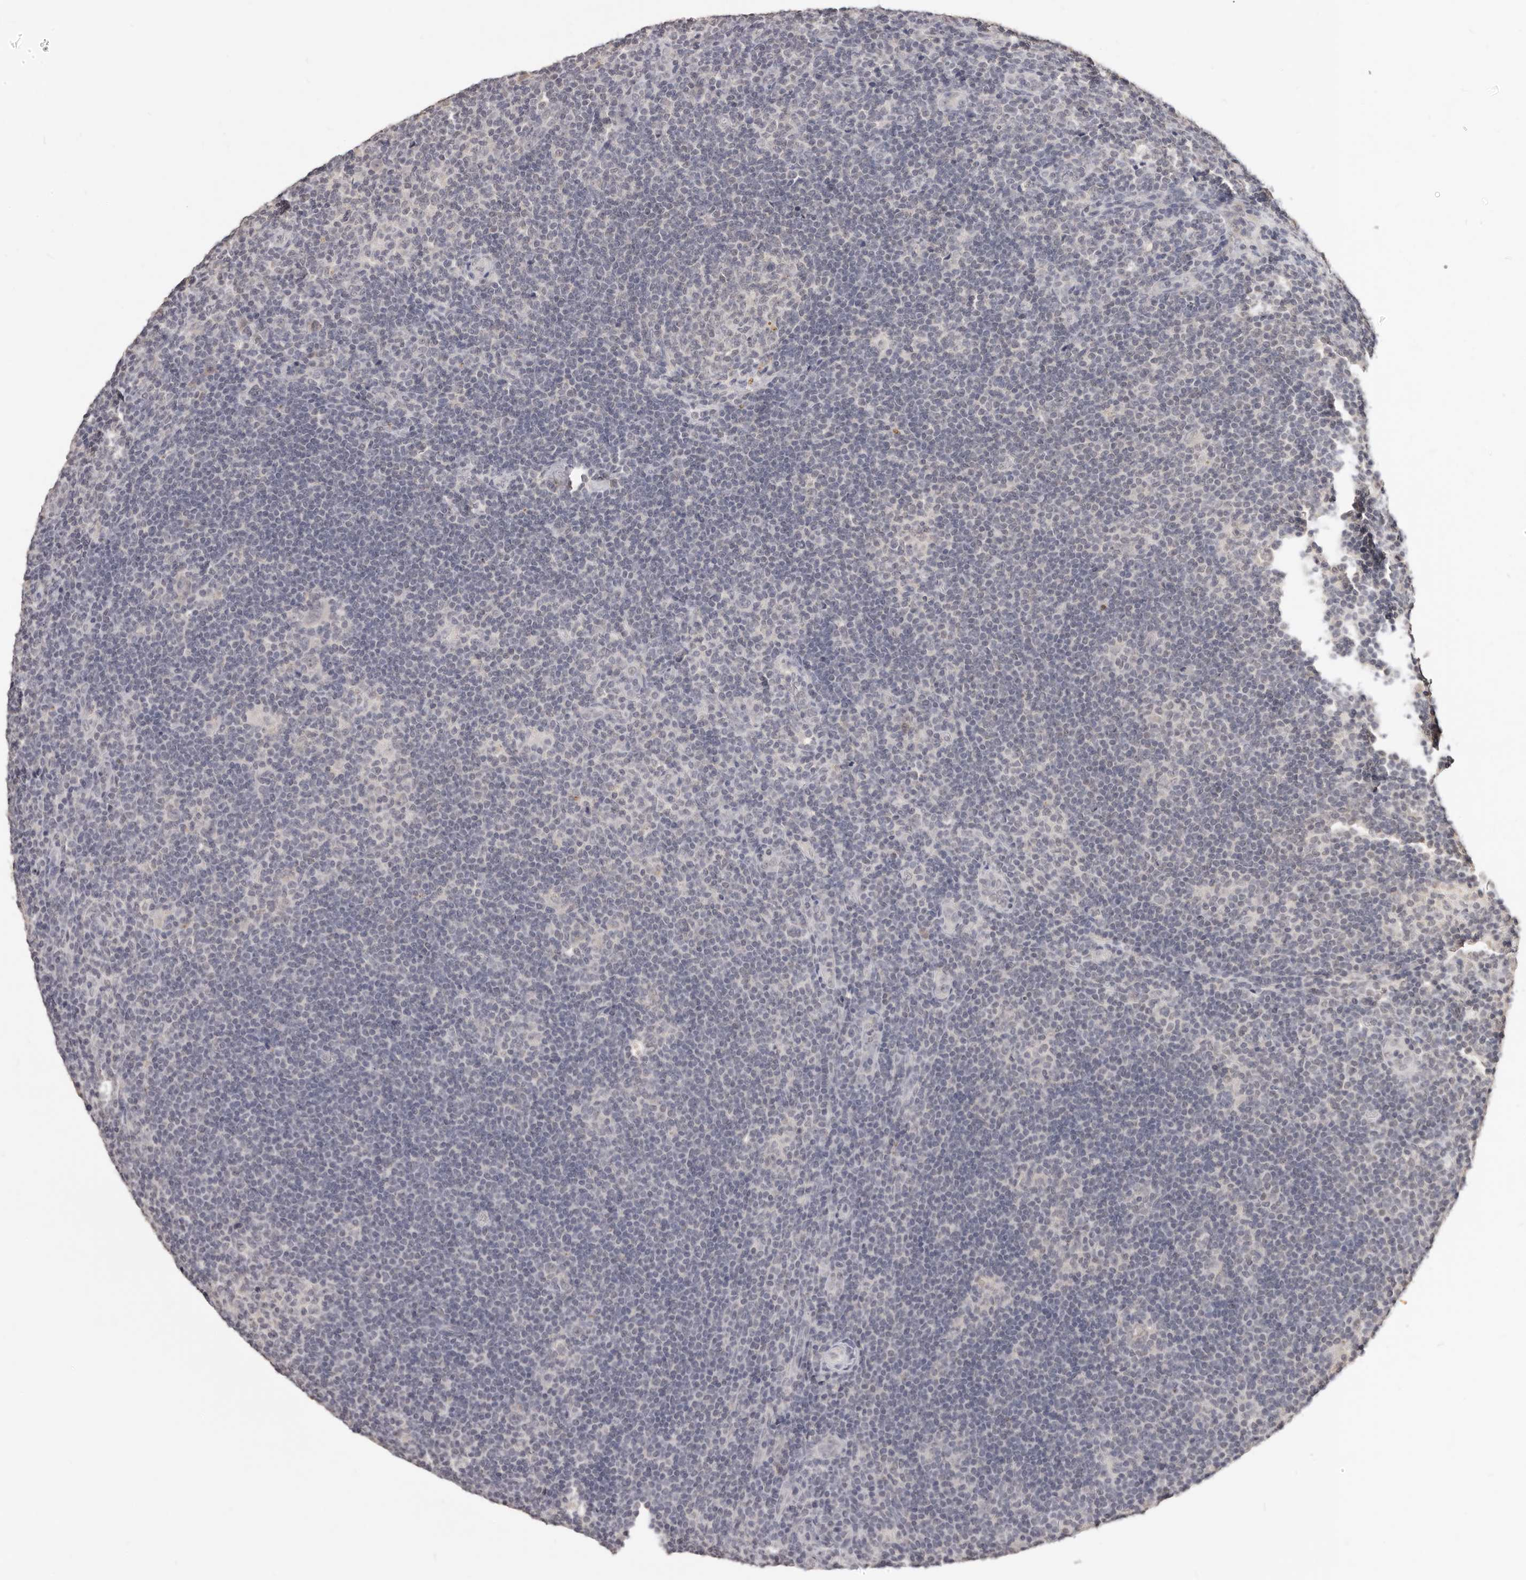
{"staining": {"intensity": "negative", "quantity": "none", "location": "none"}, "tissue": "lymphoma", "cell_type": "Tumor cells", "image_type": "cancer", "snomed": [{"axis": "morphology", "description": "Hodgkin's disease, NOS"}, {"axis": "topography", "description": "Lymph node"}], "caption": "Lymphoma was stained to show a protein in brown. There is no significant staining in tumor cells.", "gene": "TSPAN13", "patient": {"sex": "female", "age": 57}}